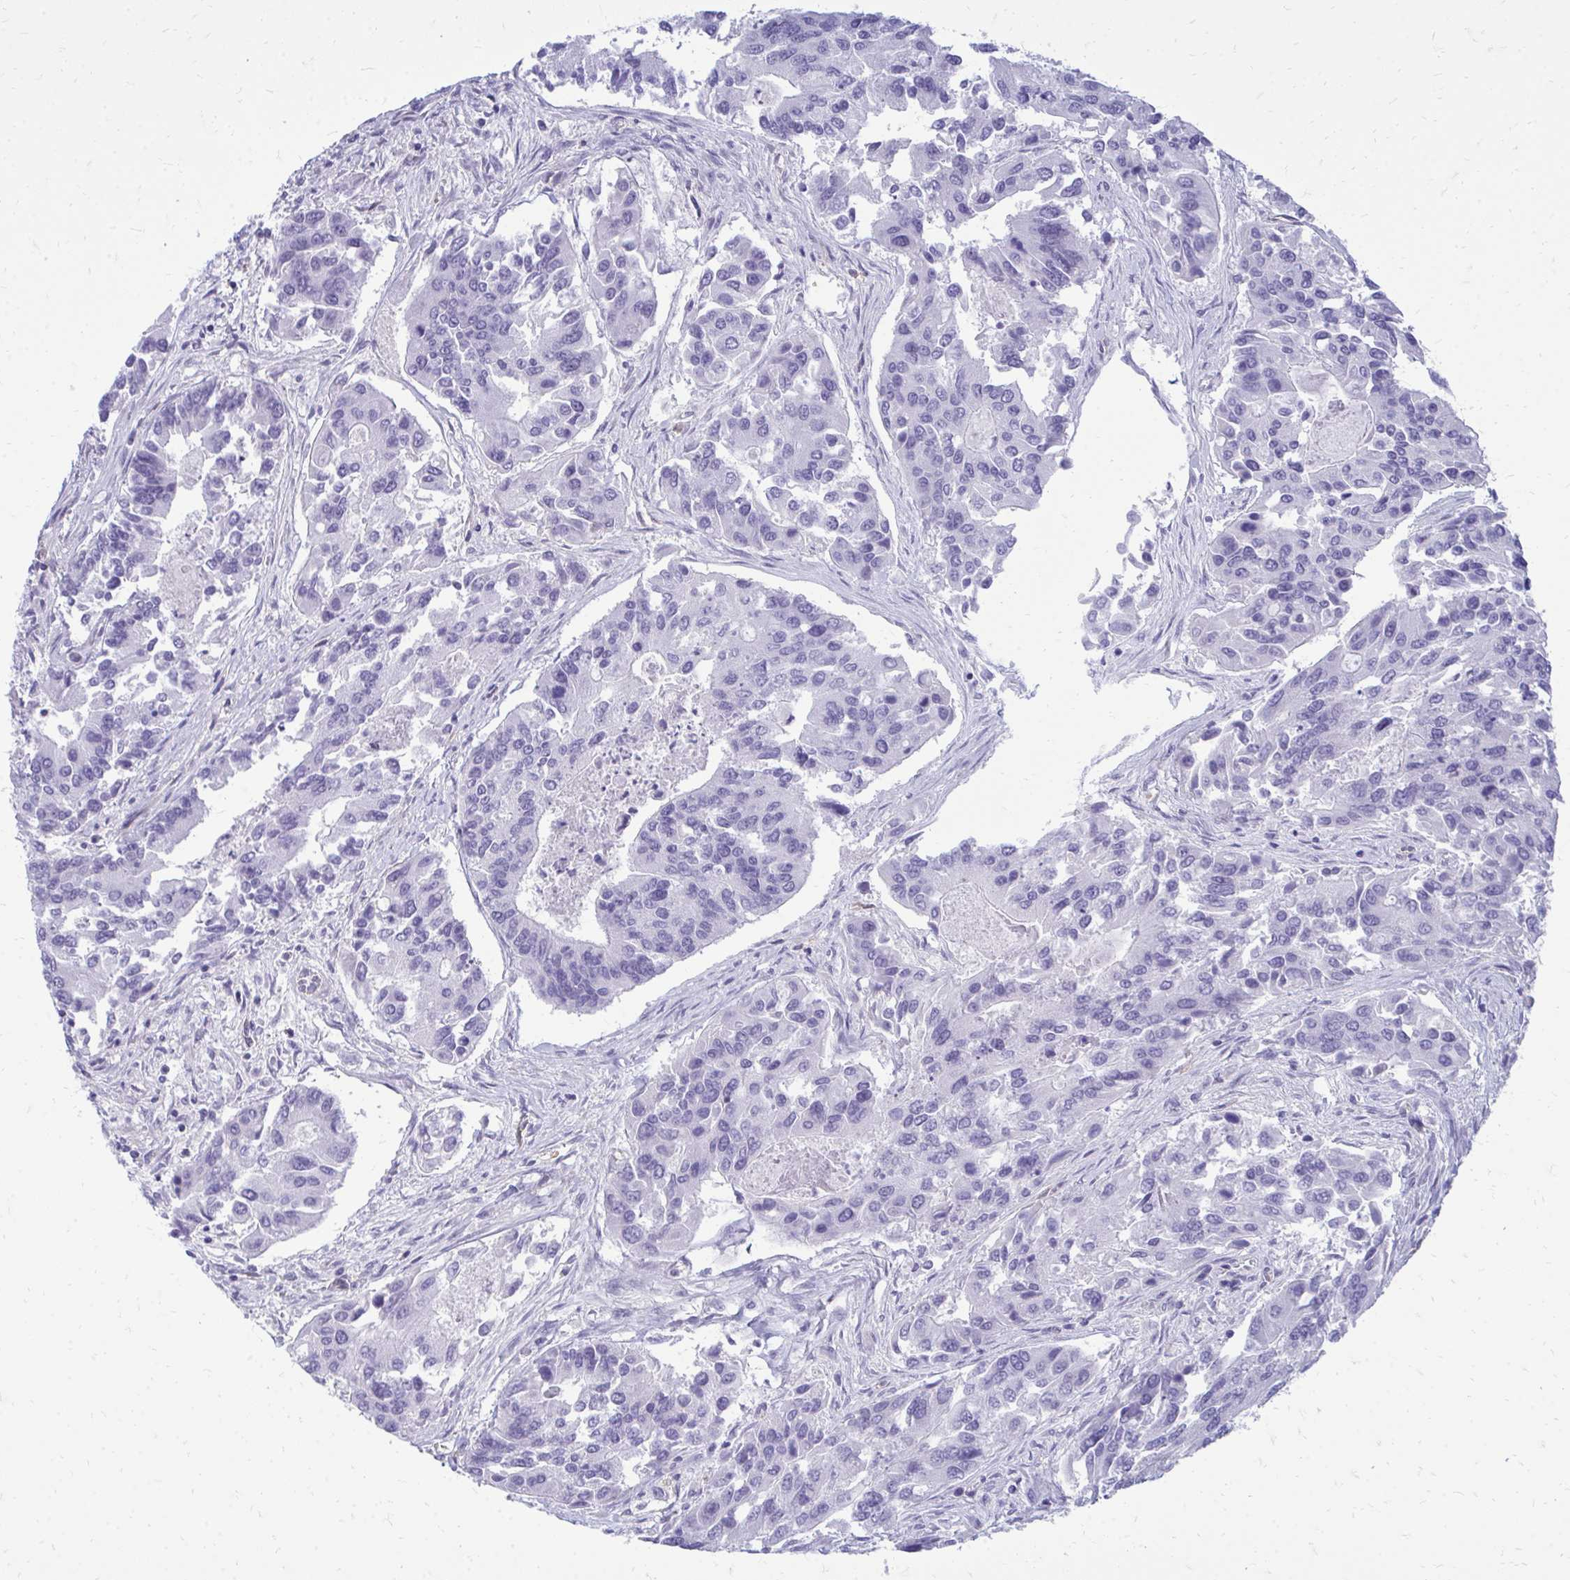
{"staining": {"intensity": "negative", "quantity": "none", "location": "none"}, "tissue": "colorectal cancer", "cell_type": "Tumor cells", "image_type": "cancer", "snomed": [{"axis": "morphology", "description": "Adenocarcinoma, NOS"}, {"axis": "topography", "description": "Colon"}], "caption": "This is a histopathology image of IHC staining of colorectal cancer (adenocarcinoma), which shows no expression in tumor cells.", "gene": "FABP3", "patient": {"sex": "female", "age": 67}}